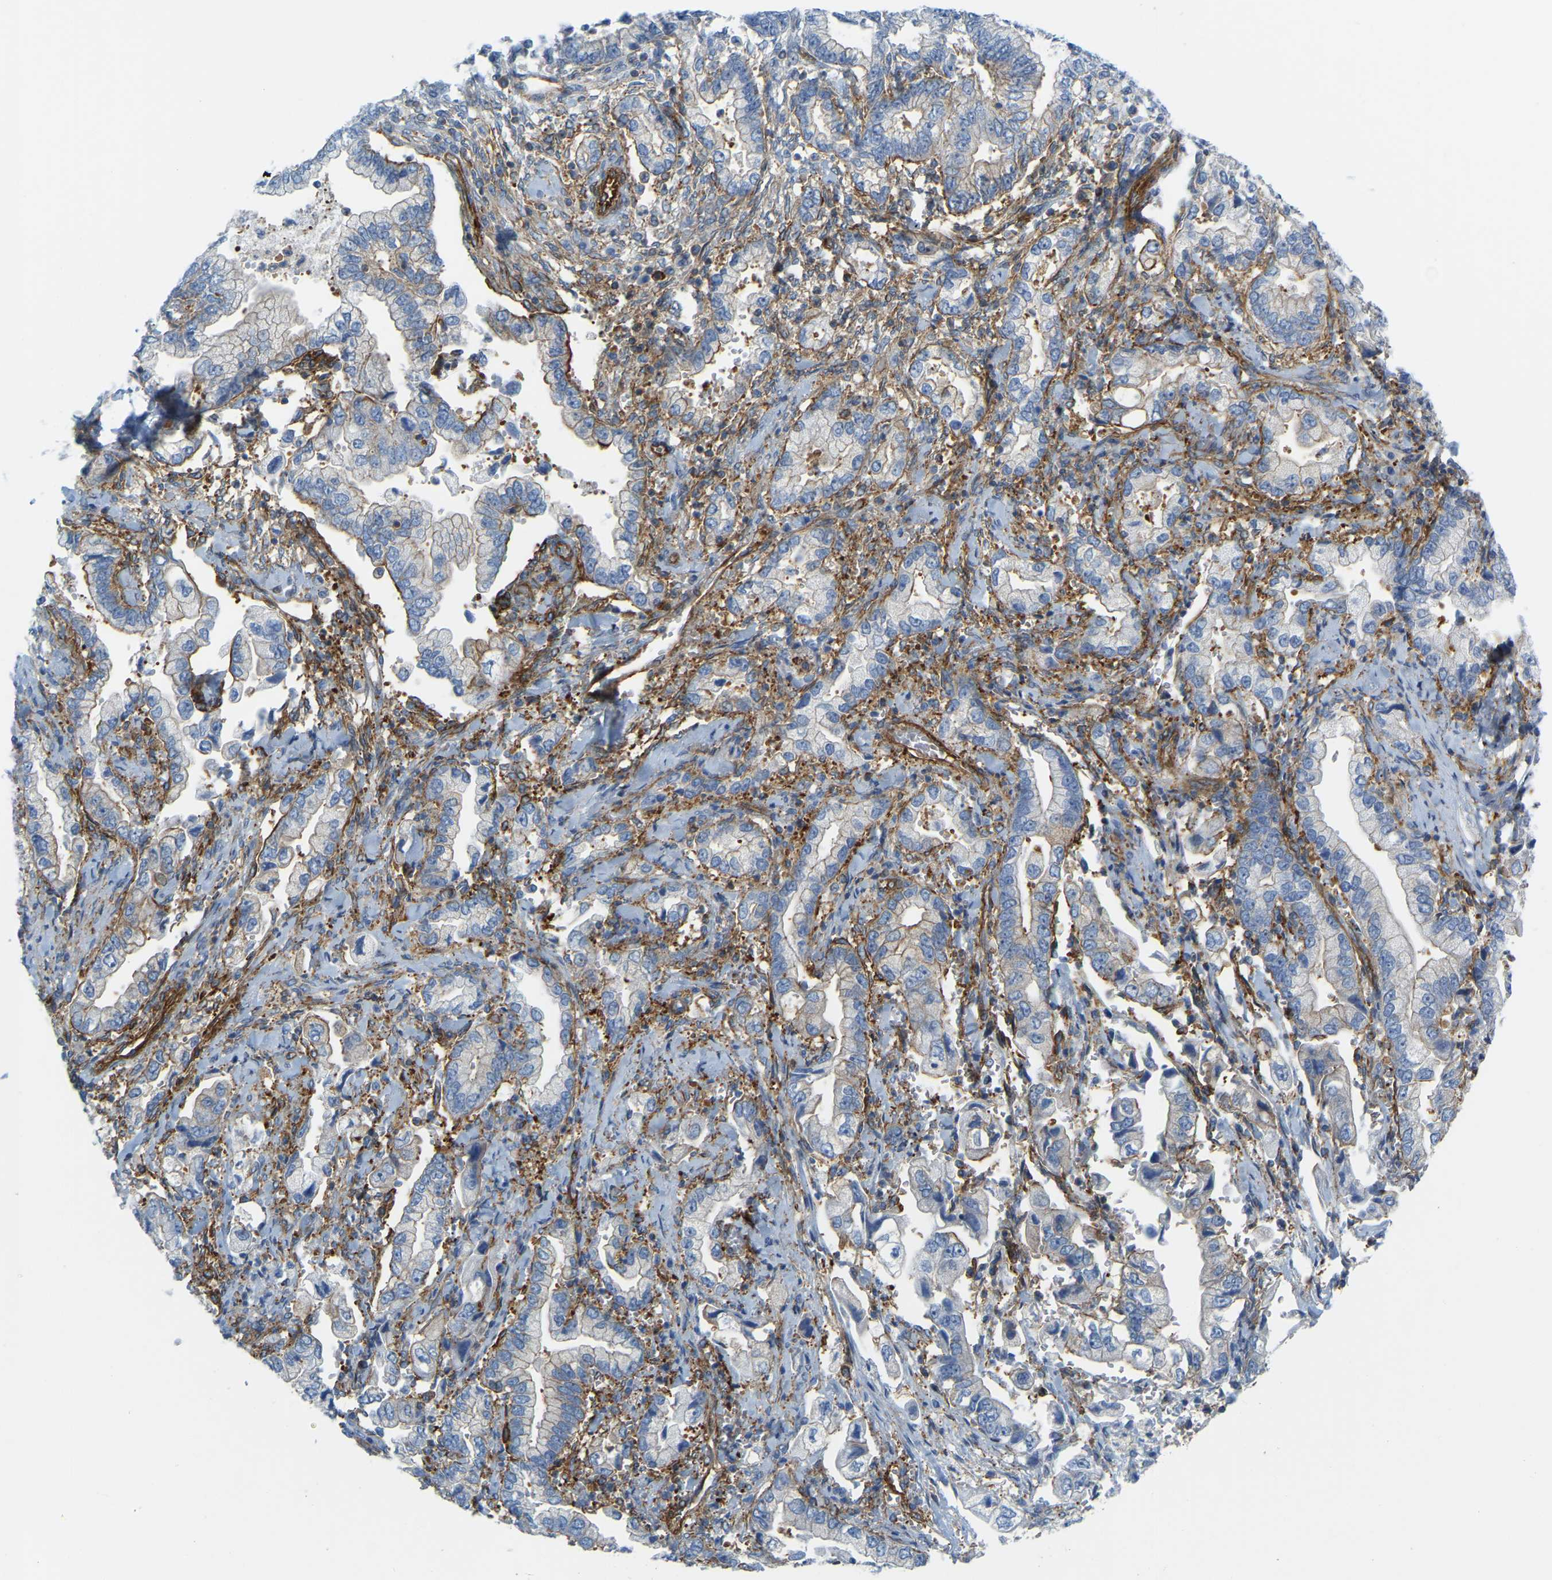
{"staining": {"intensity": "moderate", "quantity": "<25%", "location": "cytoplasmic/membranous"}, "tissue": "stomach cancer", "cell_type": "Tumor cells", "image_type": "cancer", "snomed": [{"axis": "morphology", "description": "Normal tissue, NOS"}, {"axis": "morphology", "description": "Adenocarcinoma, NOS"}, {"axis": "topography", "description": "Stomach"}], "caption": "Protein staining exhibits moderate cytoplasmic/membranous positivity in approximately <25% of tumor cells in stomach adenocarcinoma.", "gene": "MYL3", "patient": {"sex": "male", "age": 62}}